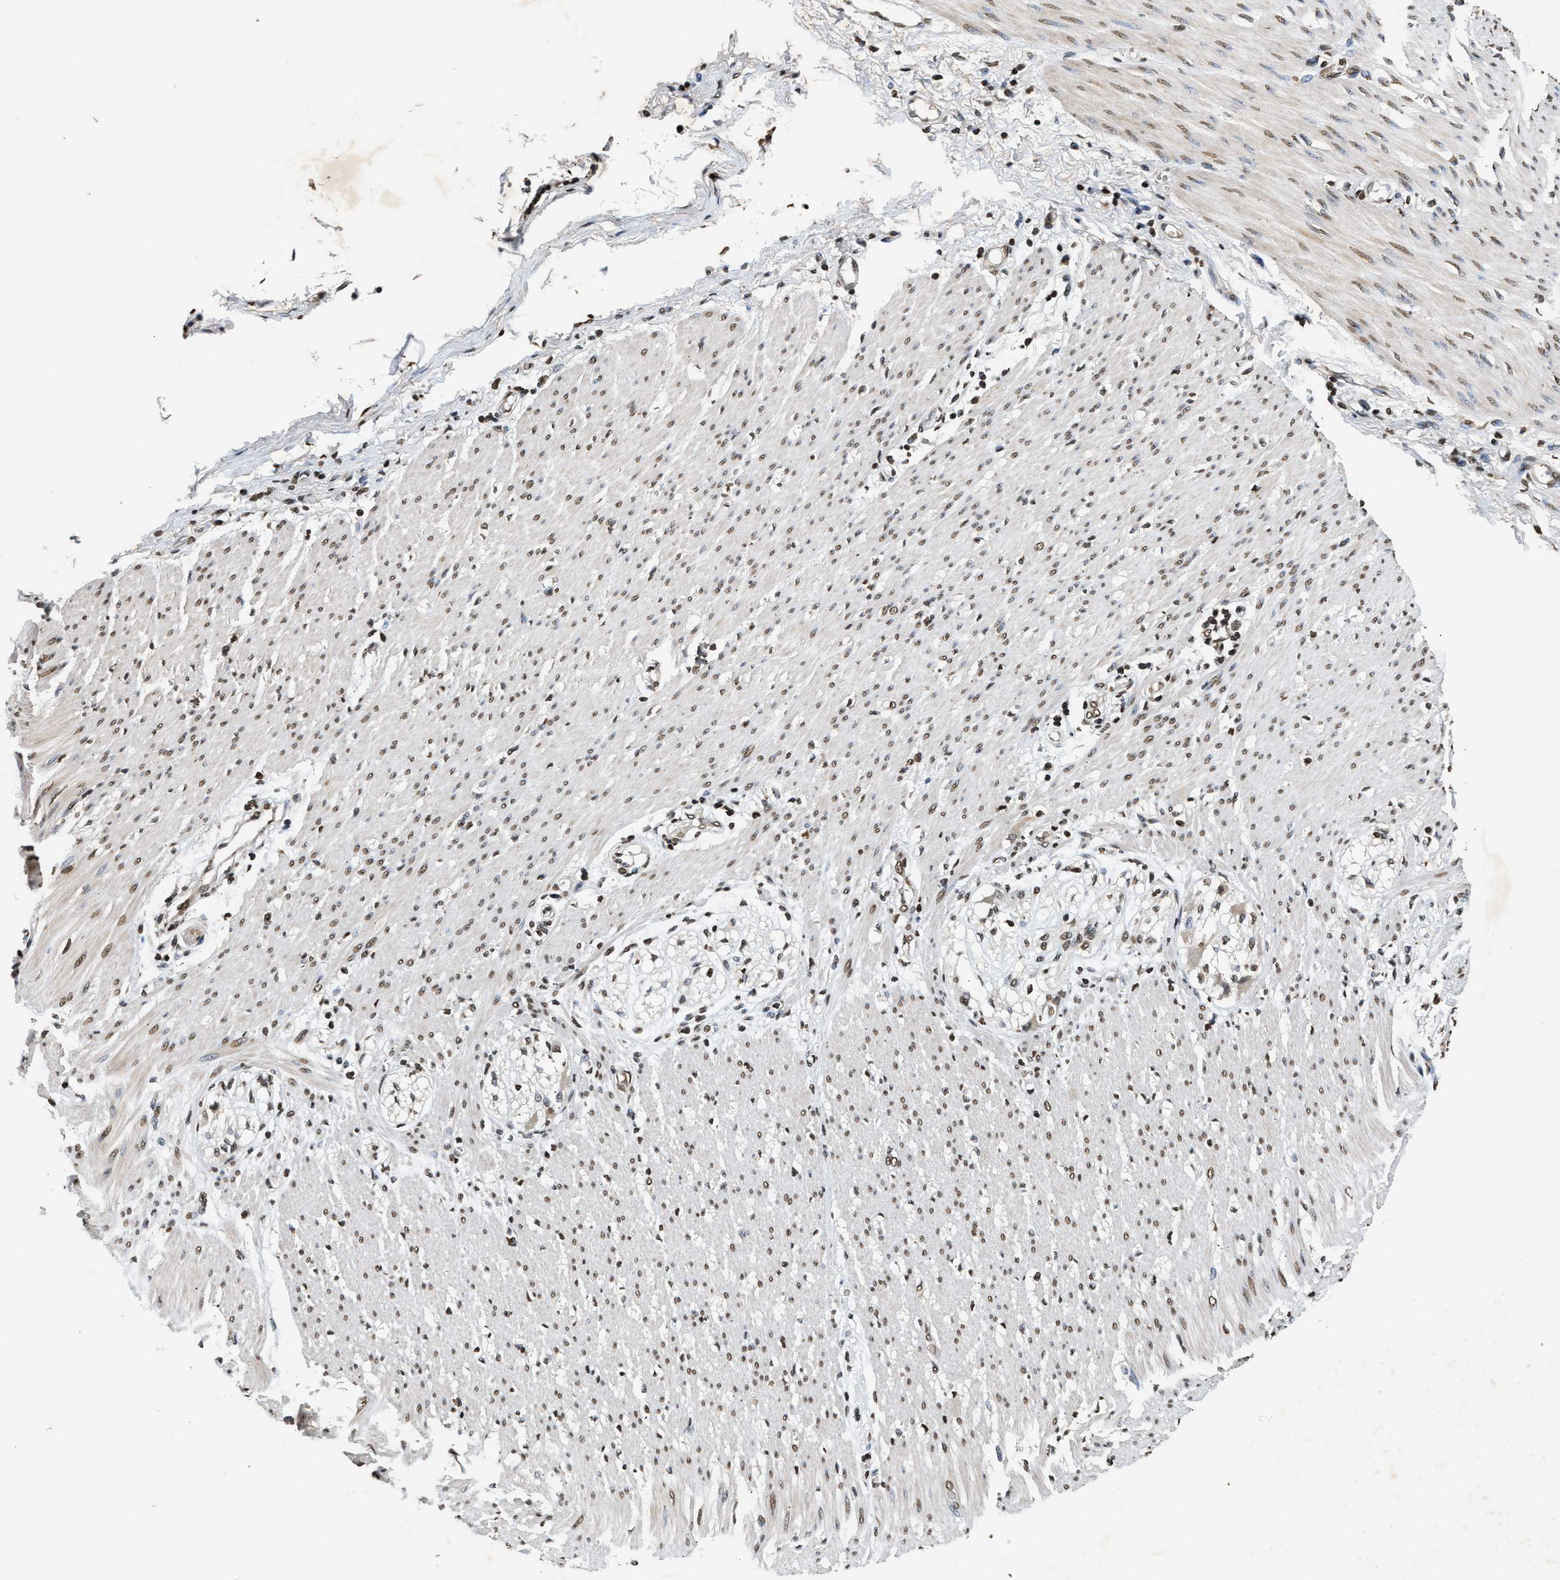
{"staining": {"intensity": "moderate", "quantity": ">75%", "location": "nuclear"}, "tissue": "adipose tissue", "cell_type": "Adipocytes", "image_type": "normal", "snomed": [{"axis": "morphology", "description": "Normal tissue, NOS"}, {"axis": "morphology", "description": "Adenocarcinoma, NOS"}, {"axis": "topography", "description": "Colon"}, {"axis": "topography", "description": "Peripheral nerve tissue"}], "caption": "Human adipose tissue stained with a brown dye demonstrates moderate nuclear positive expression in about >75% of adipocytes.", "gene": "DNASE1L3", "patient": {"sex": "male", "age": 14}}